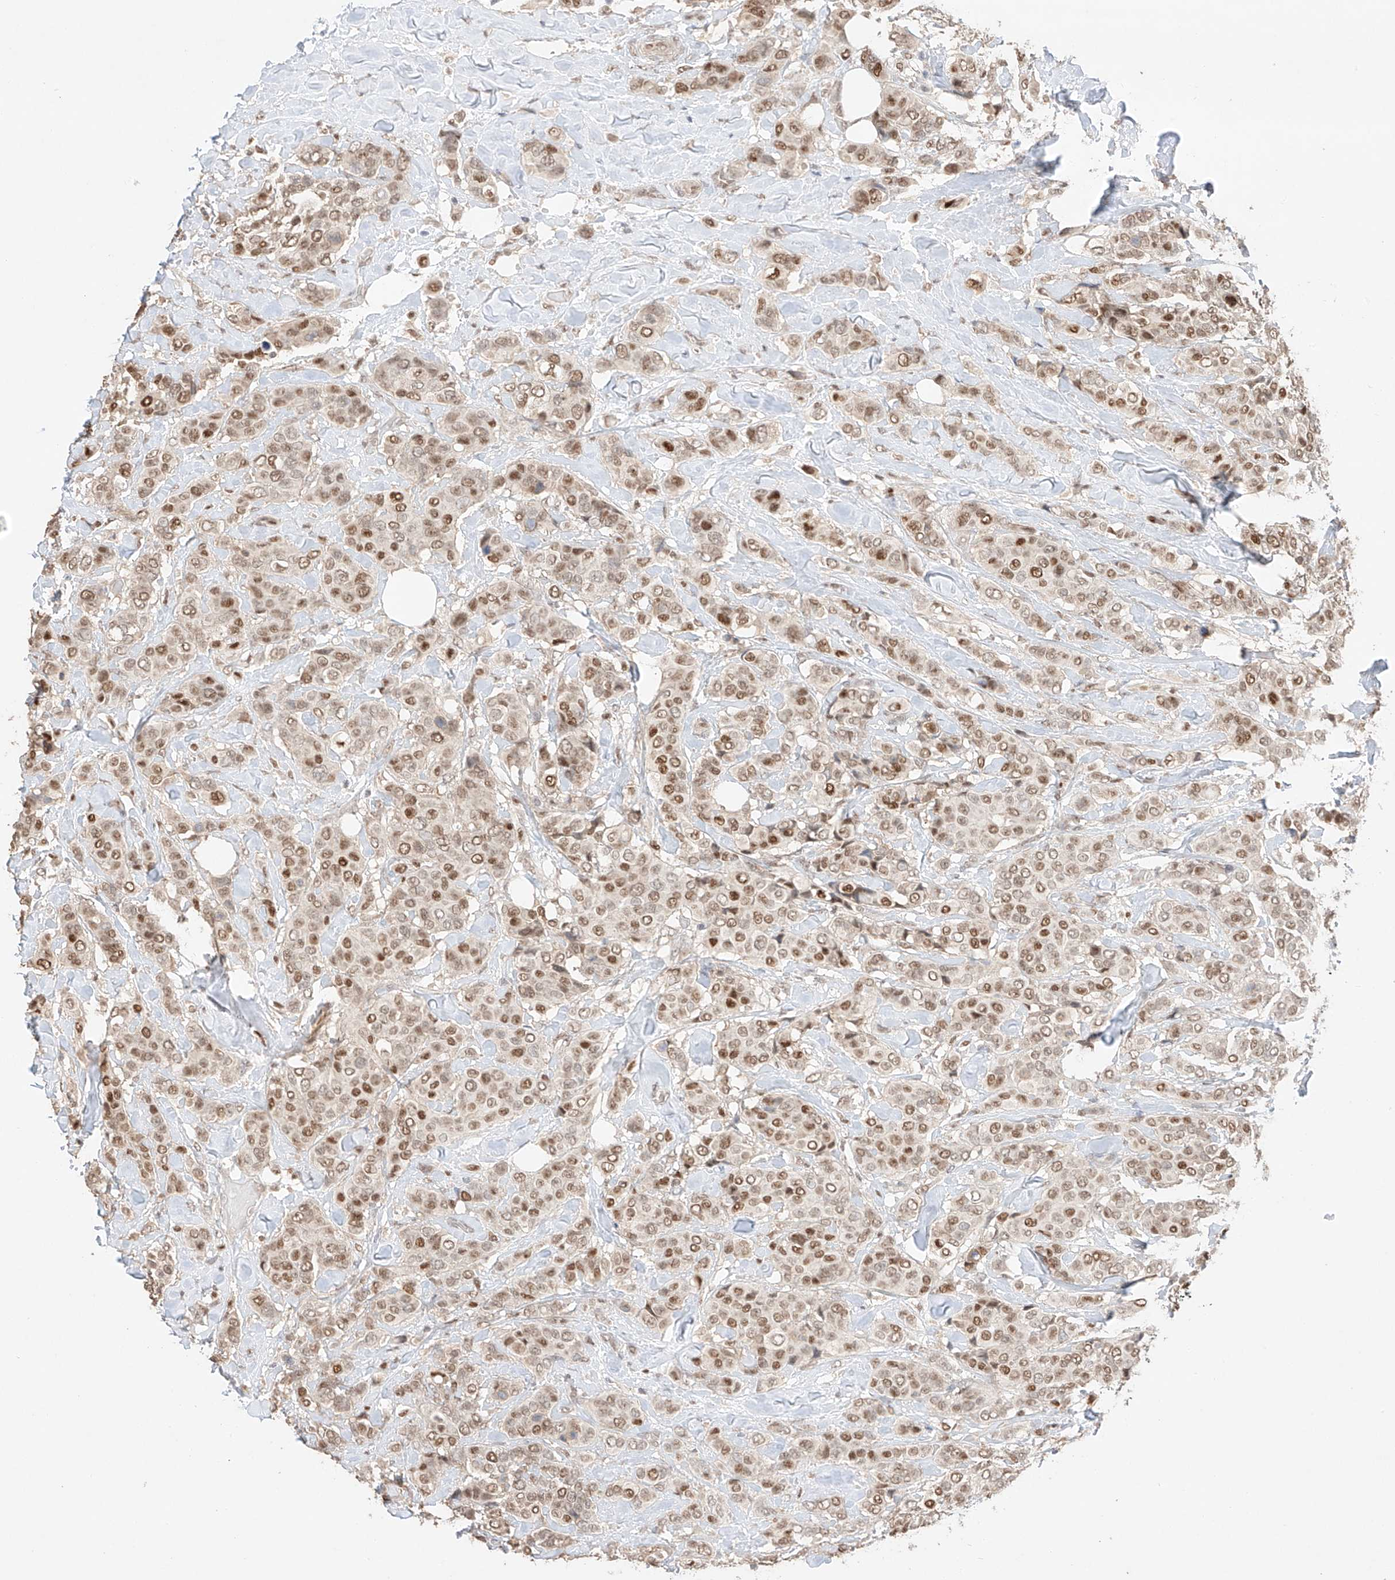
{"staining": {"intensity": "moderate", "quantity": ">75%", "location": "nuclear"}, "tissue": "breast cancer", "cell_type": "Tumor cells", "image_type": "cancer", "snomed": [{"axis": "morphology", "description": "Lobular carcinoma"}, {"axis": "topography", "description": "Breast"}], "caption": "Immunohistochemistry staining of breast cancer, which displays medium levels of moderate nuclear expression in about >75% of tumor cells indicating moderate nuclear protein staining. The staining was performed using DAB (brown) for protein detection and nuclei were counterstained in hematoxylin (blue).", "gene": "APIP", "patient": {"sex": "female", "age": 51}}